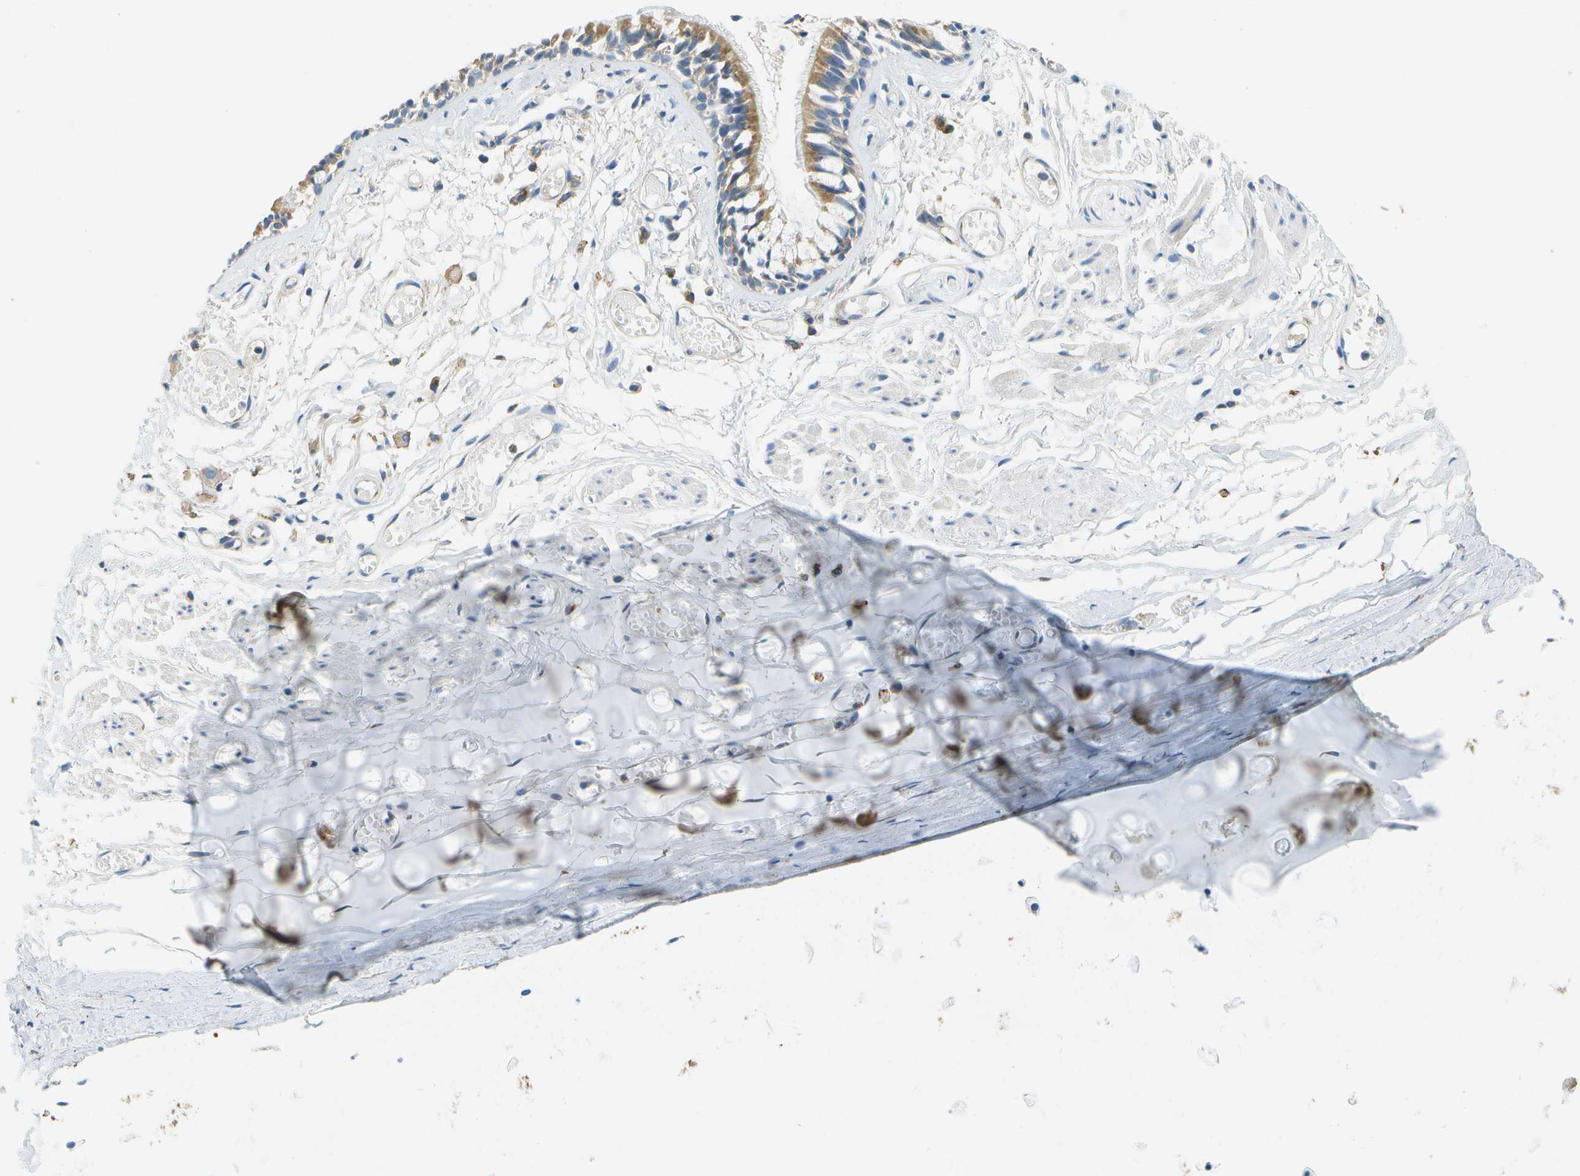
{"staining": {"intensity": "strong", "quantity": ">75%", "location": "cytoplasmic/membranous"}, "tissue": "bronchus", "cell_type": "Respiratory epithelial cells", "image_type": "normal", "snomed": [{"axis": "morphology", "description": "Normal tissue, NOS"}, {"axis": "morphology", "description": "Inflammation, NOS"}, {"axis": "topography", "description": "Cartilage tissue"}, {"axis": "topography", "description": "Lung"}], "caption": "Bronchus stained with immunohistochemistry (IHC) displays strong cytoplasmic/membranous positivity in about >75% of respiratory epithelial cells.", "gene": "CLTC", "patient": {"sex": "male", "age": 71}}